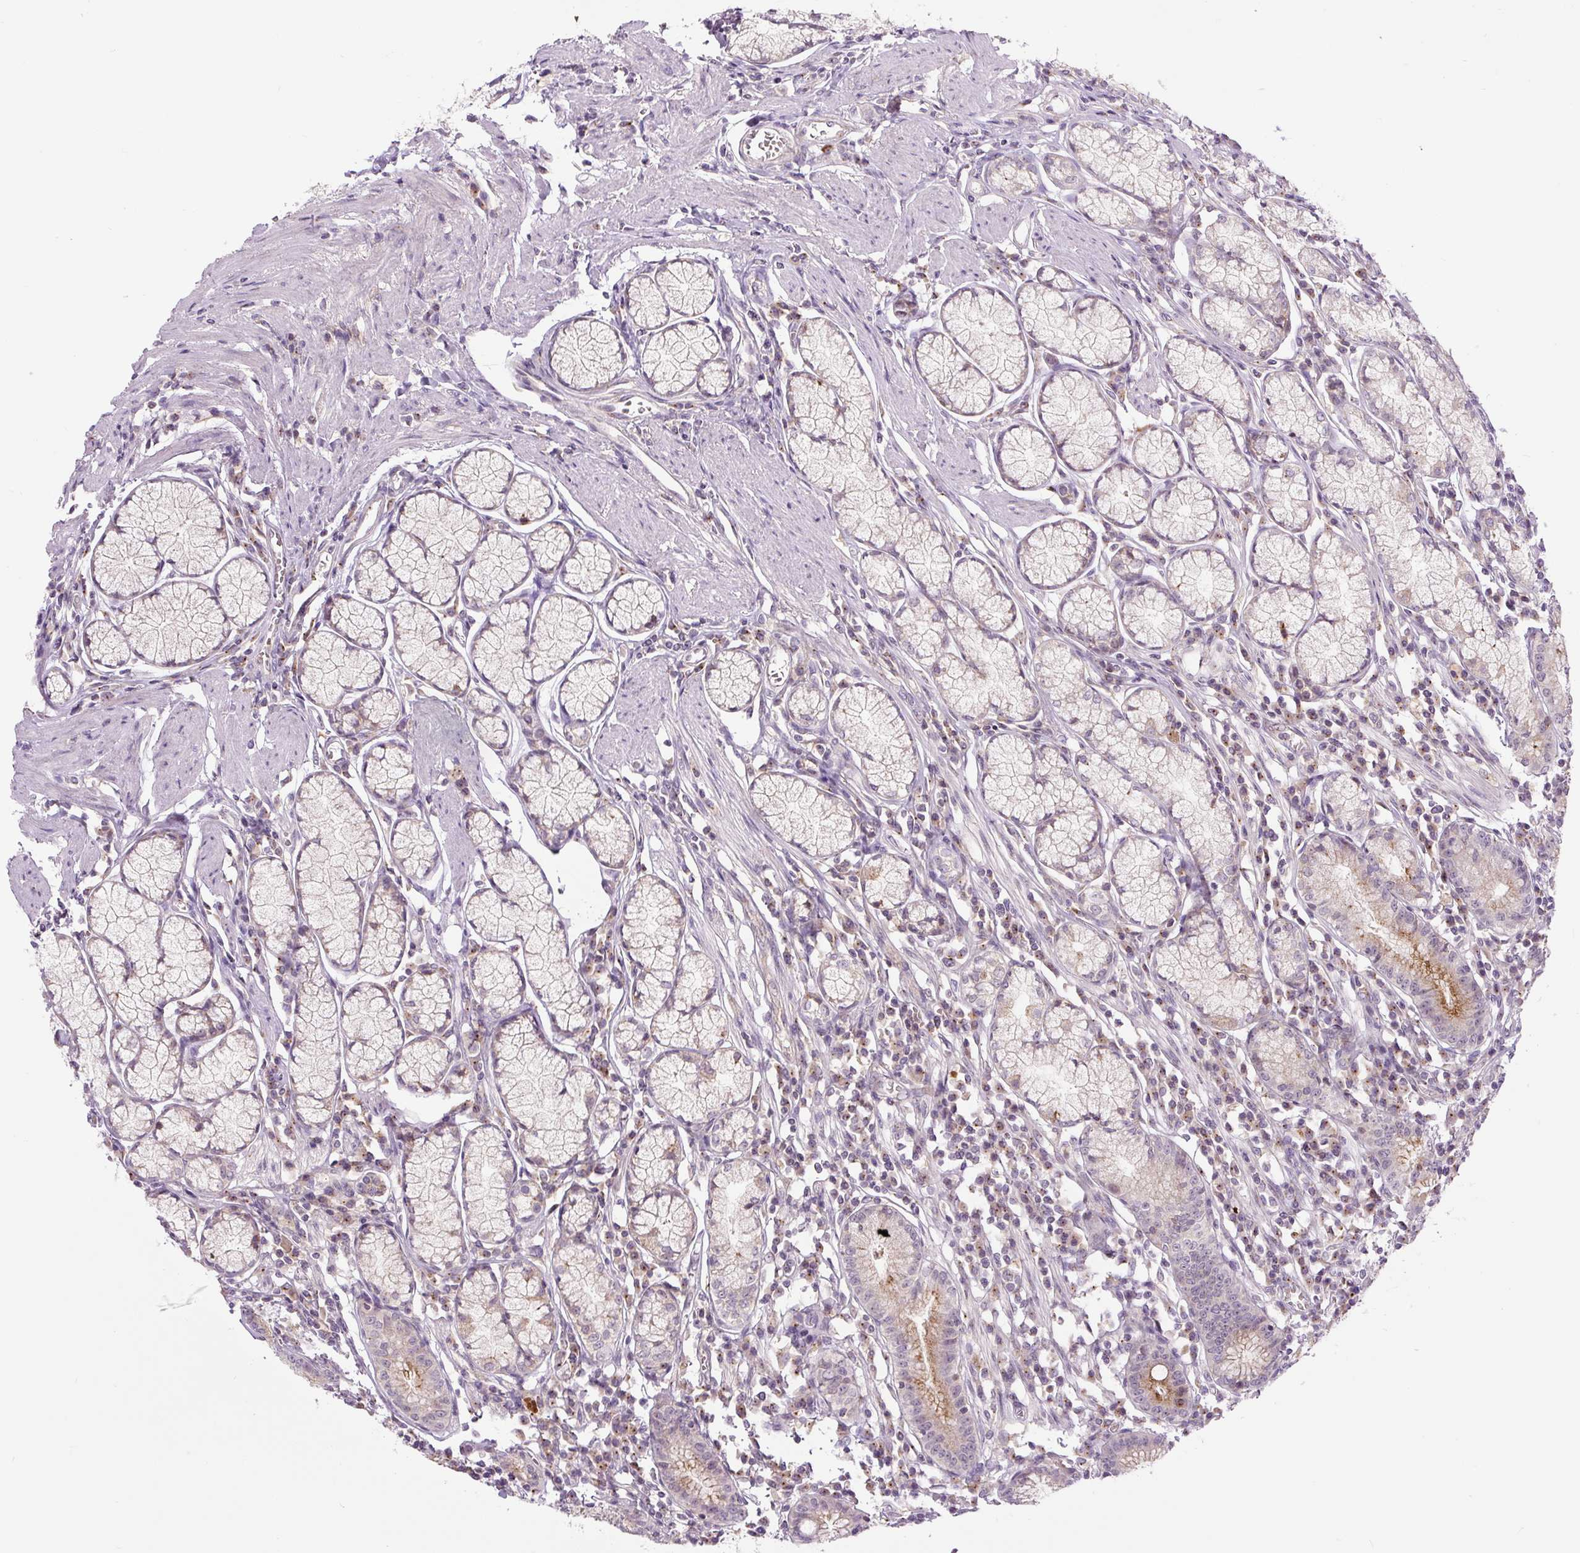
{"staining": {"intensity": "weak", "quantity": ">75%", "location": "cytoplasmic/membranous"}, "tissue": "stomach", "cell_type": "Glandular cells", "image_type": "normal", "snomed": [{"axis": "morphology", "description": "Normal tissue, NOS"}, {"axis": "topography", "description": "Stomach"}], "caption": "A histopathology image of human stomach stained for a protein displays weak cytoplasmic/membranous brown staining in glandular cells. (Stains: DAB (3,3'-diaminobenzidine) in brown, nuclei in blue, Microscopy: brightfield microscopy at high magnification).", "gene": "PCM1", "patient": {"sex": "male", "age": 55}}